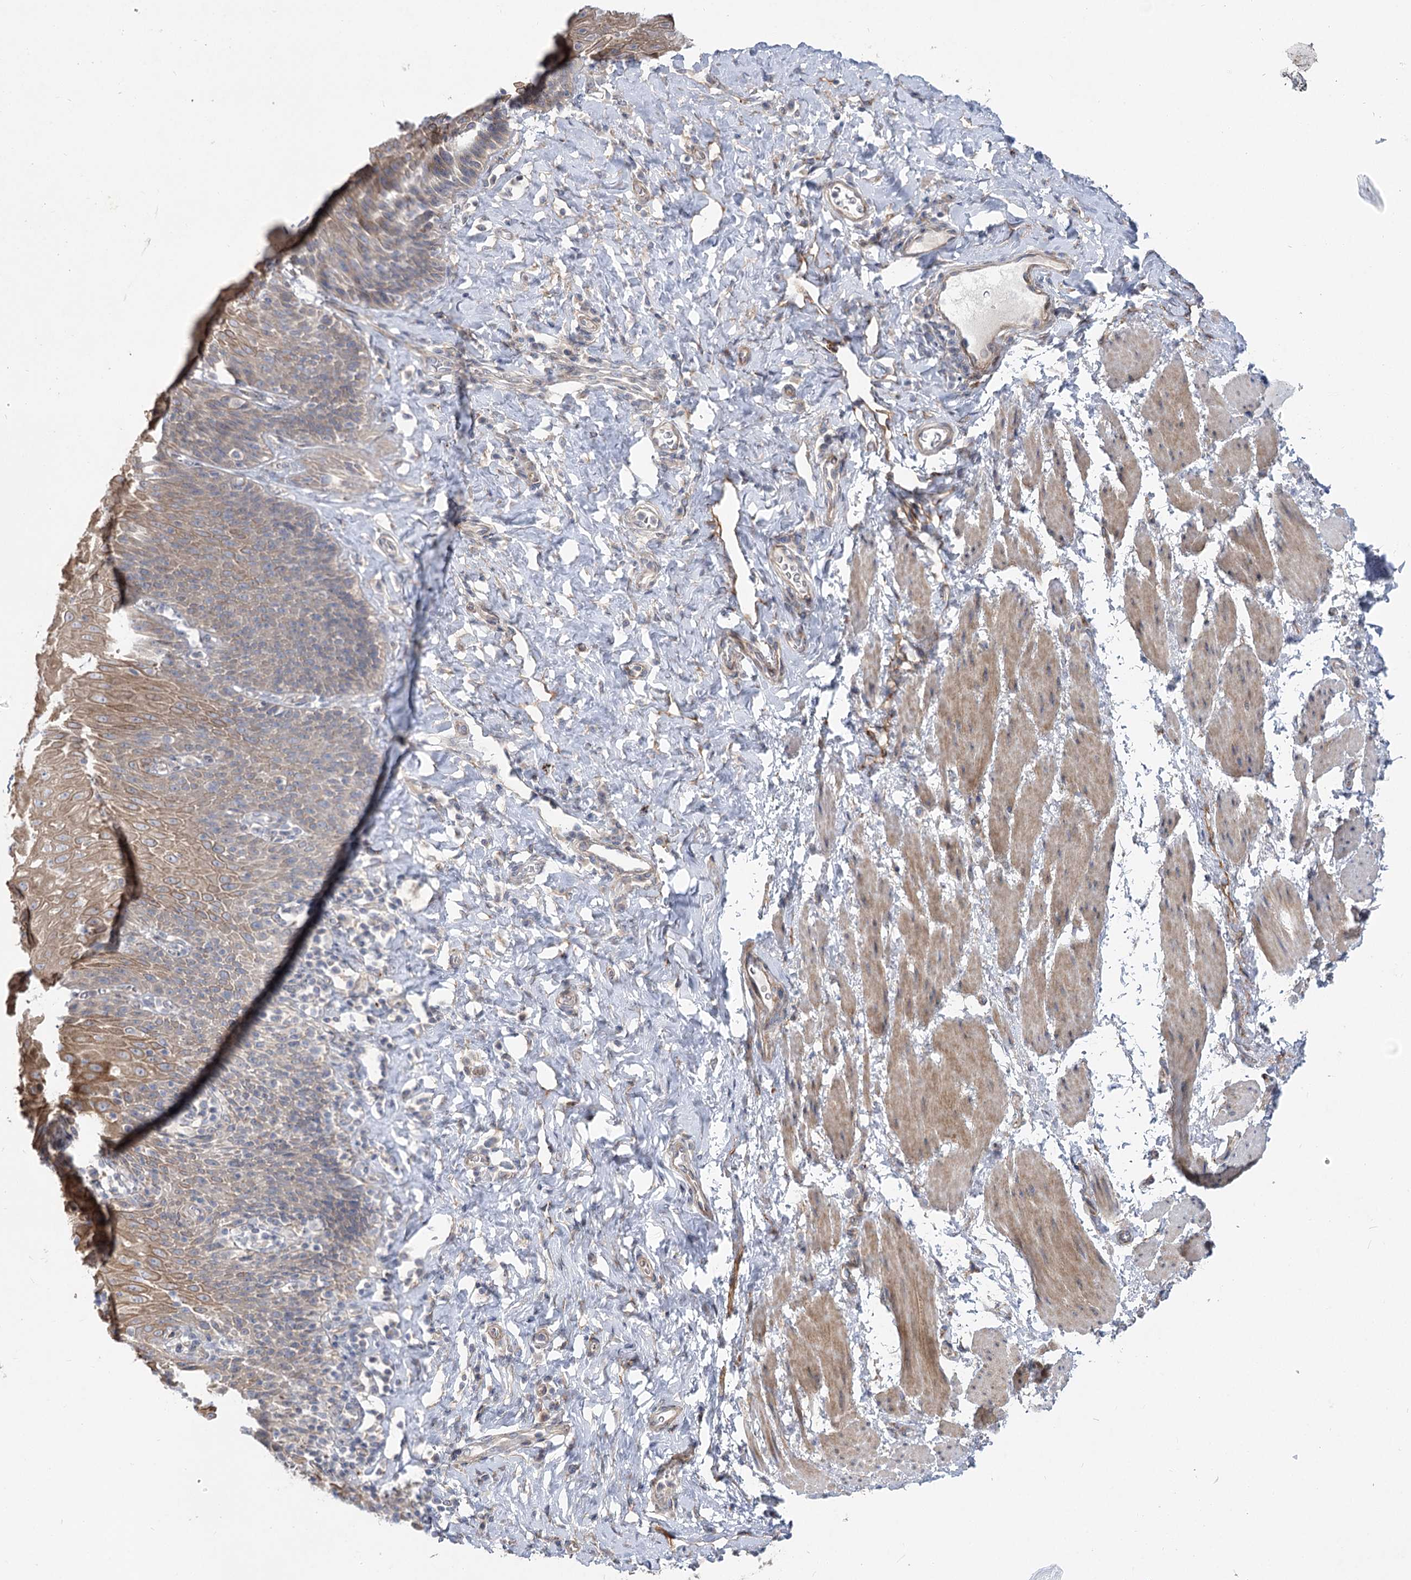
{"staining": {"intensity": "moderate", "quantity": "25%-75%", "location": "cytoplasmic/membranous"}, "tissue": "esophagus", "cell_type": "Squamous epithelial cells", "image_type": "normal", "snomed": [{"axis": "morphology", "description": "Normal tissue, NOS"}, {"axis": "topography", "description": "Esophagus"}], "caption": "About 25%-75% of squamous epithelial cells in unremarkable esophagus exhibit moderate cytoplasmic/membranous protein expression as visualized by brown immunohistochemical staining.", "gene": "SH3BP5L", "patient": {"sex": "female", "age": 61}}